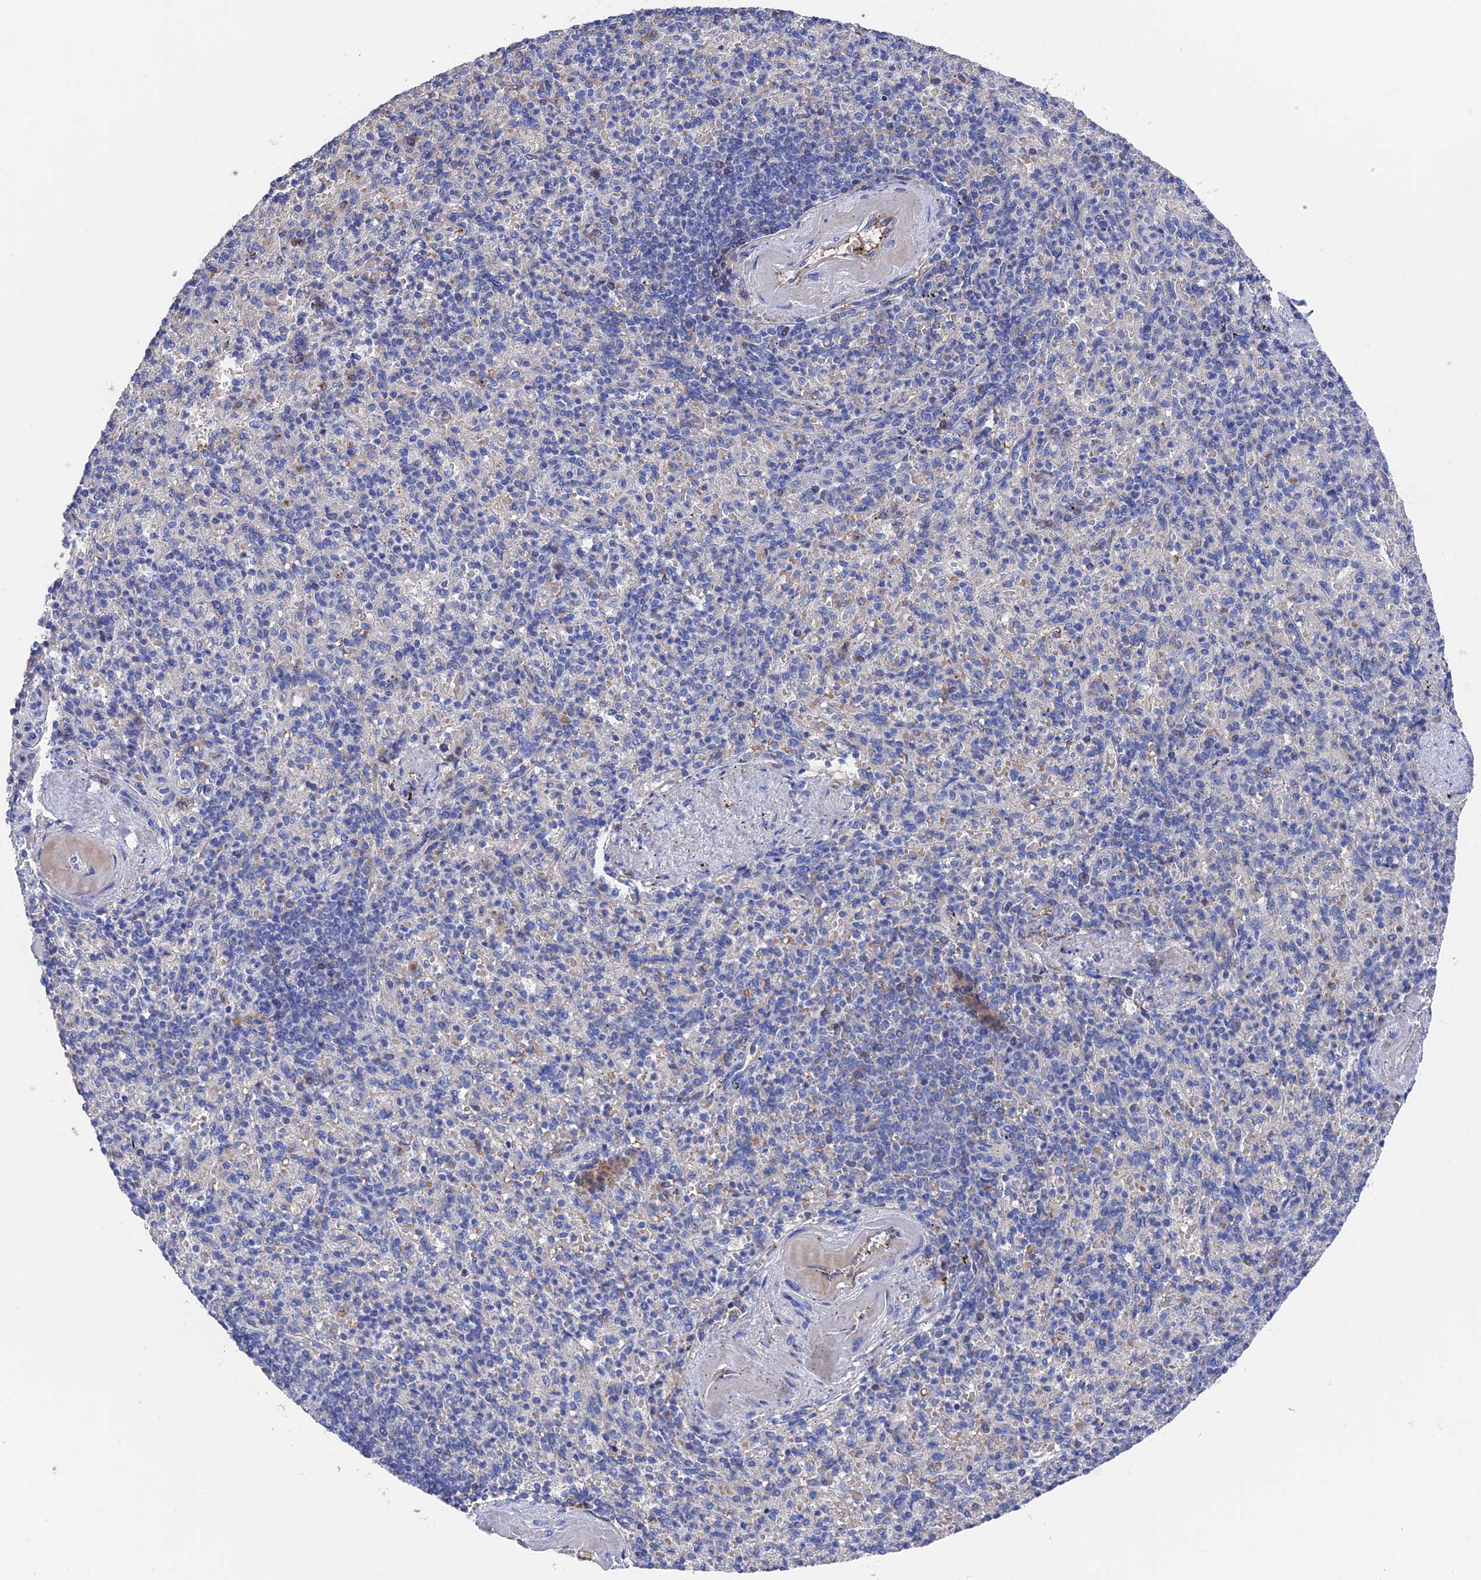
{"staining": {"intensity": "negative", "quantity": "none", "location": "none"}, "tissue": "spleen", "cell_type": "Cells in red pulp", "image_type": "normal", "snomed": [{"axis": "morphology", "description": "Normal tissue, NOS"}, {"axis": "topography", "description": "Spleen"}], "caption": "There is no significant positivity in cells in red pulp of spleen.", "gene": "HPF1", "patient": {"sex": "female", "age": 74}}